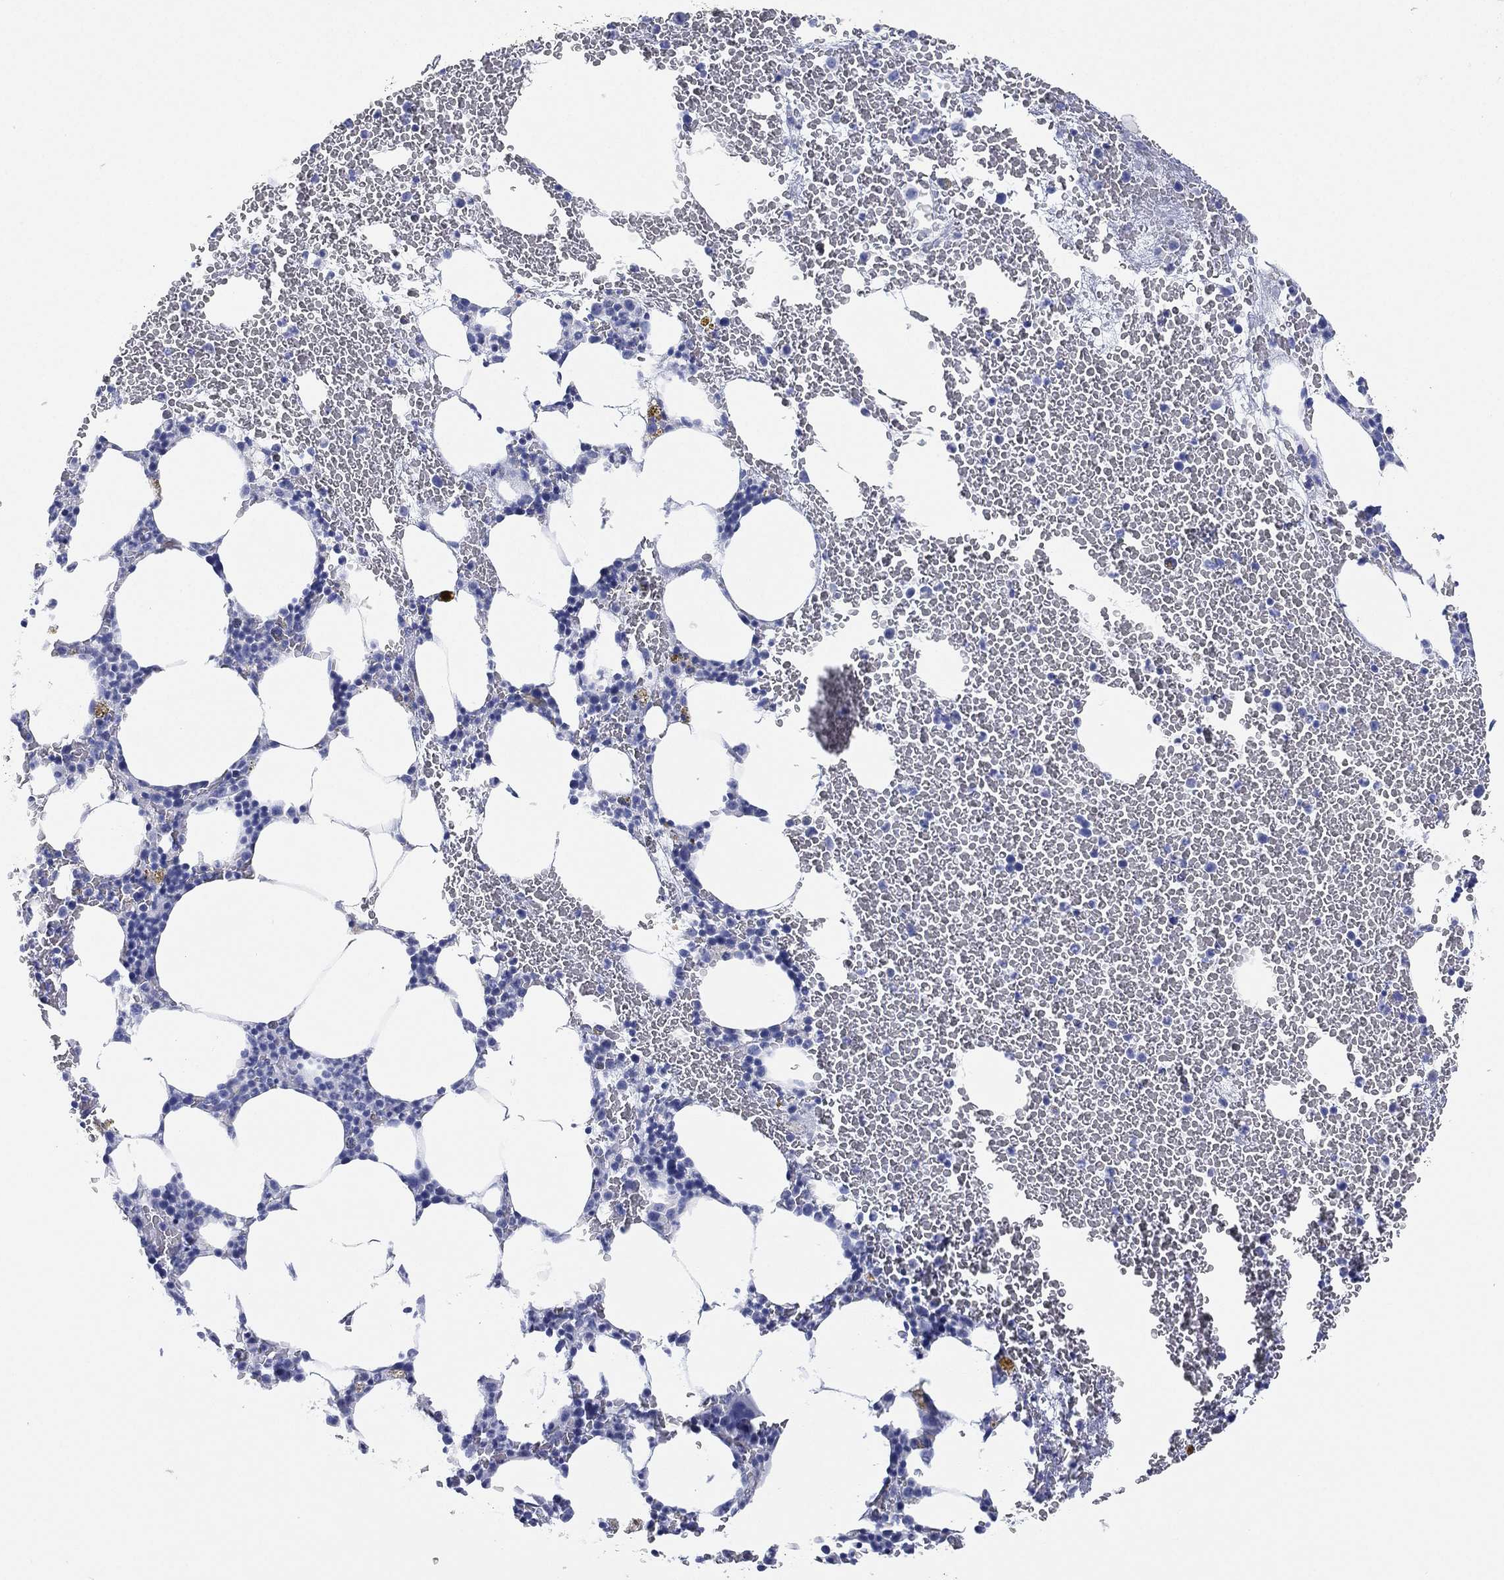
{"staining": {"intensity": "negative", "quantity": "none", "location": "none"}, "tissue": "bone marrow", "cell_type": "Hematopoietic cells", "image_type": "normal", "snomed": [{"axis": "morphology", "description": "Normal tissue, NOS"}, {"axis": "topography", "description": "Bone marrow"}], "caption": "Hematopoietic cells are negative for brown protein staining in normal bone marrow. (Stains: DAB immunohistochemistry with hematoxylin counter stain, Microscopy: brightfield microscopy at high magnification).", "gene": "FMO1", "patient": {"sex": "female", "age": 67}}